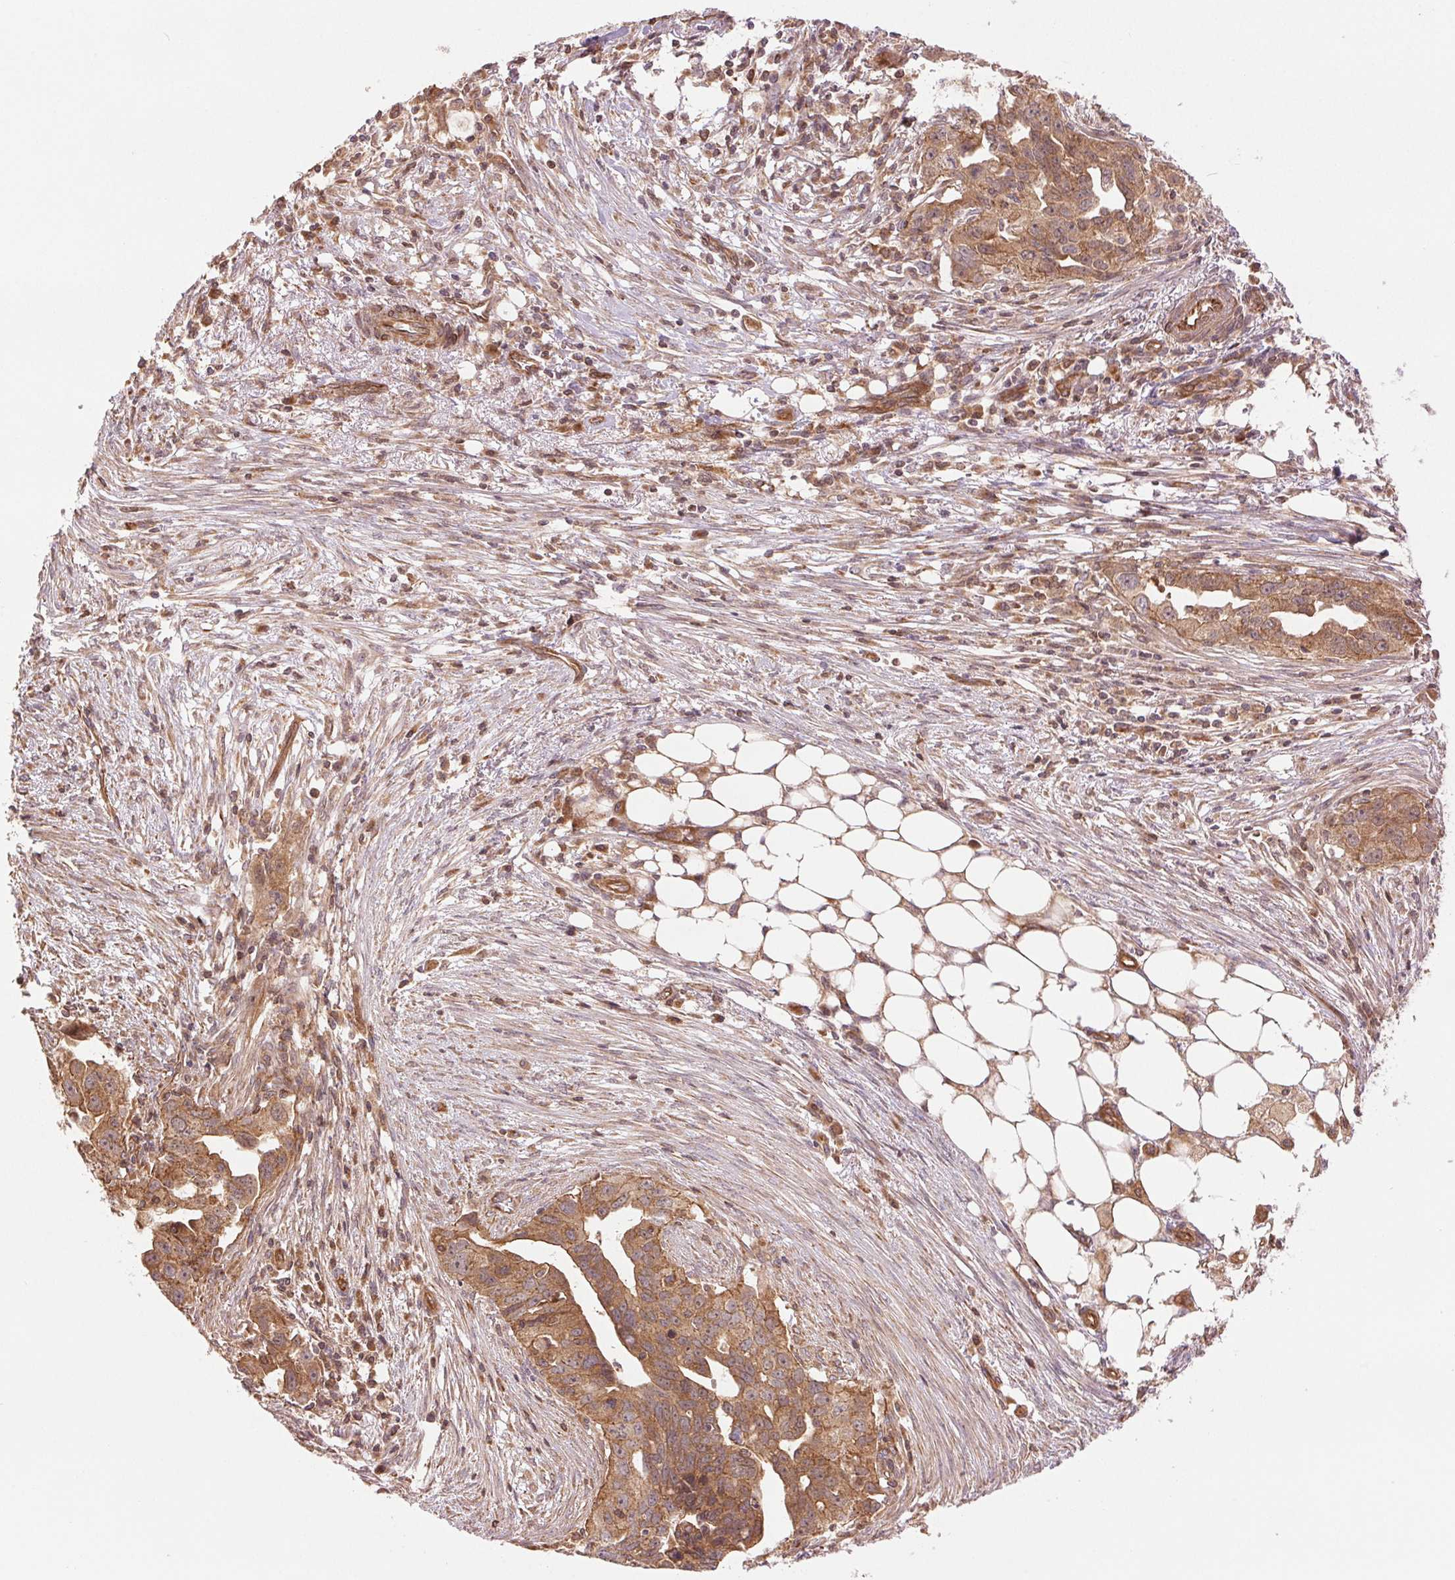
{"staining": {"intensity": "moderate", "quantity": ">75%", "location": "cytoplasmic/membranous"}, "tissue": "ovarian cancer", "cell_type": "Tumor cells", "image_type": "cancer", "snomed": [{"axis": "morphology", "description": "Carcinoma, endometroid"}, {"axis": "morphology", "description": "Cystadenocarcinoma, serous, NOS"}, {"axis": "topography", "description": "Ovary"}], "caption": "Protein expression analysis of ovarian cancer (endometroid carcinoma) exhibits moderate cytoplasmic/membranous positivity in approximately >75% of tumor cells.", "gene": "STARD7", "patient": {"sex": "female", "age": 45}}